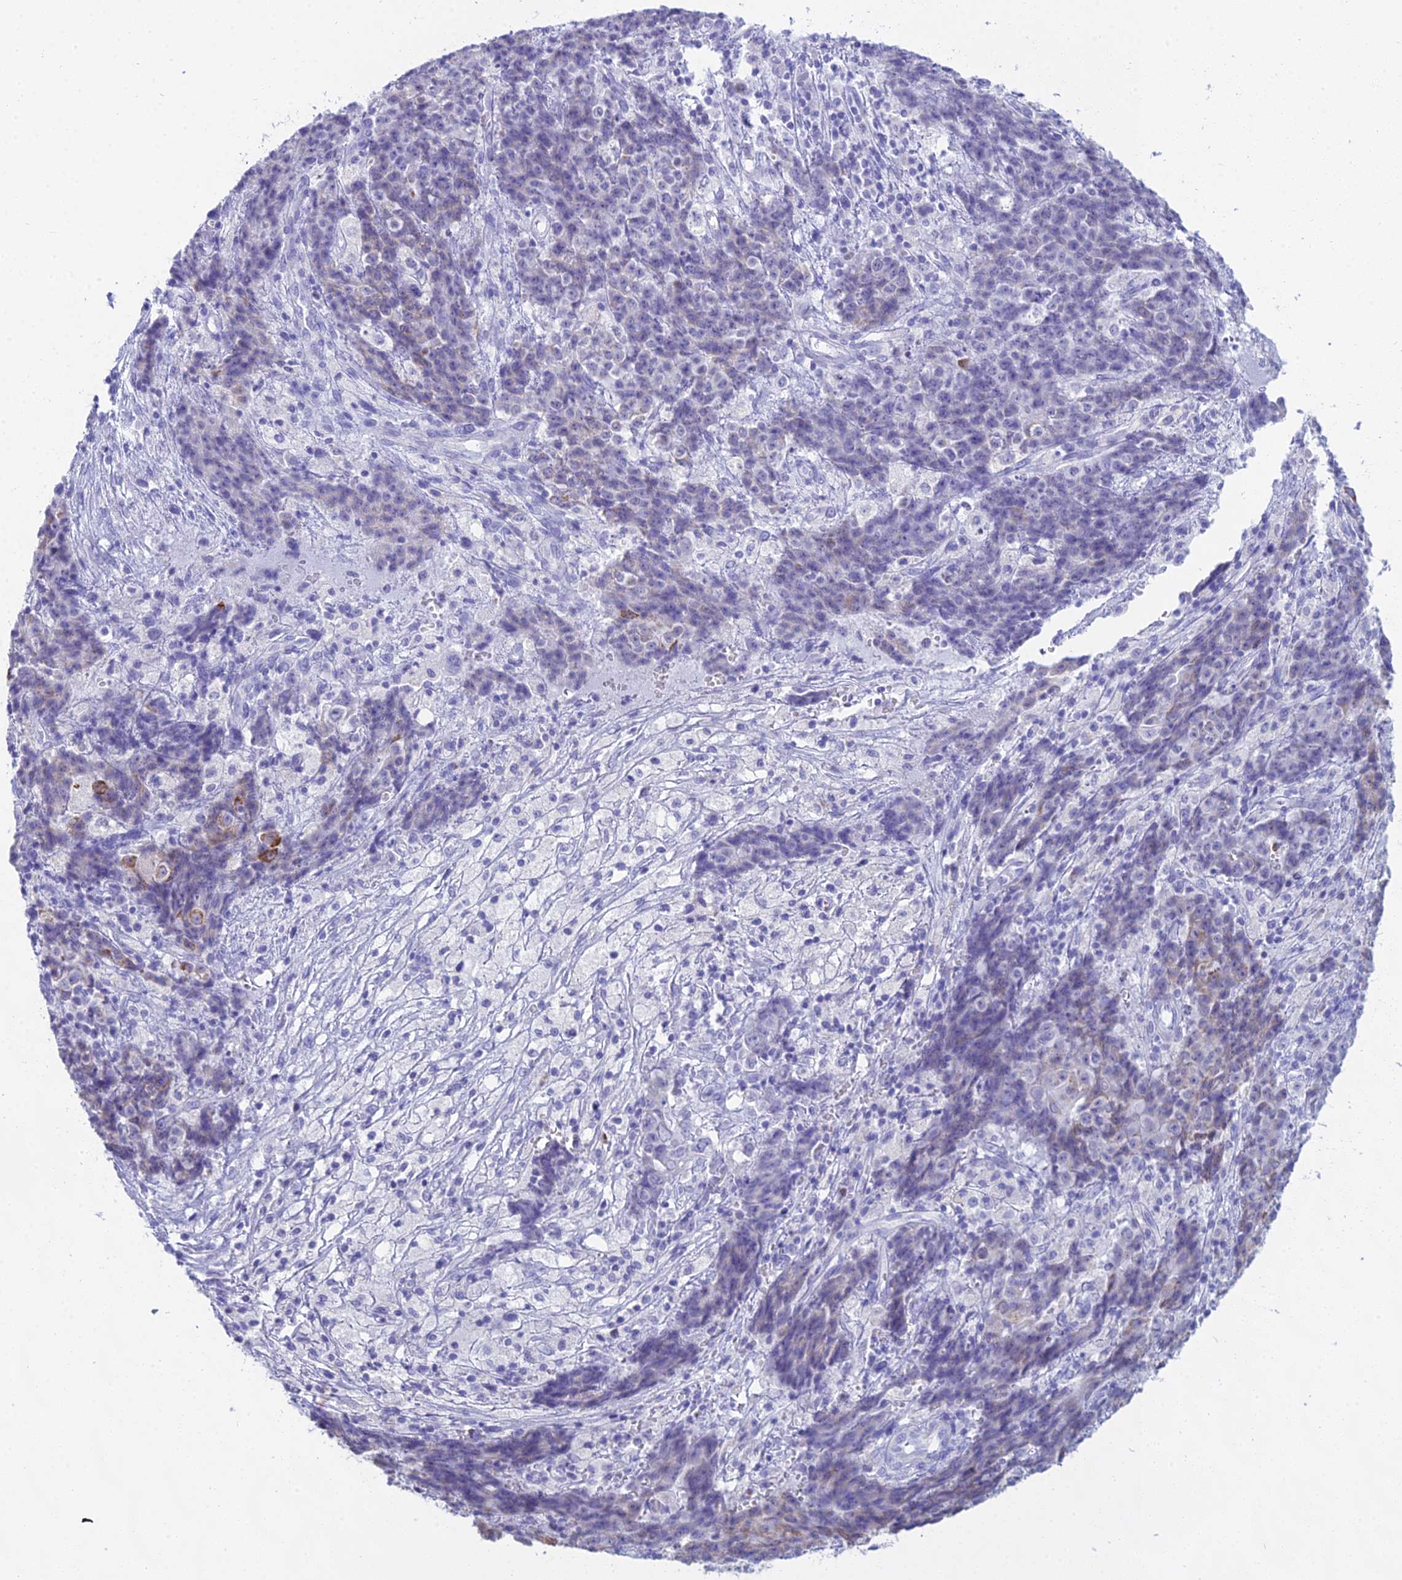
{"staining": {"intensity": "moderate", "quantity": "<25%", "location": "cytoplasmic/membranous"}, "tissue": "ovarian cancer", "cell_type": "Tumor cells", "image_type": "cancer", "snomed": [{"axis": "morphology", "description": "Carcinoma, endometroid"}, {"axis": "topography", "description": "Ovary"}], "caption": "An image showing moderate cytoplasmic/membranous positivity in approximately <25% of tumor cells in endometroid carcinoma (ovarian), as visualized by brown immunohistochemical staining.", "gene": "CGB2", "patient": {"sex": "female", "age": 42}}